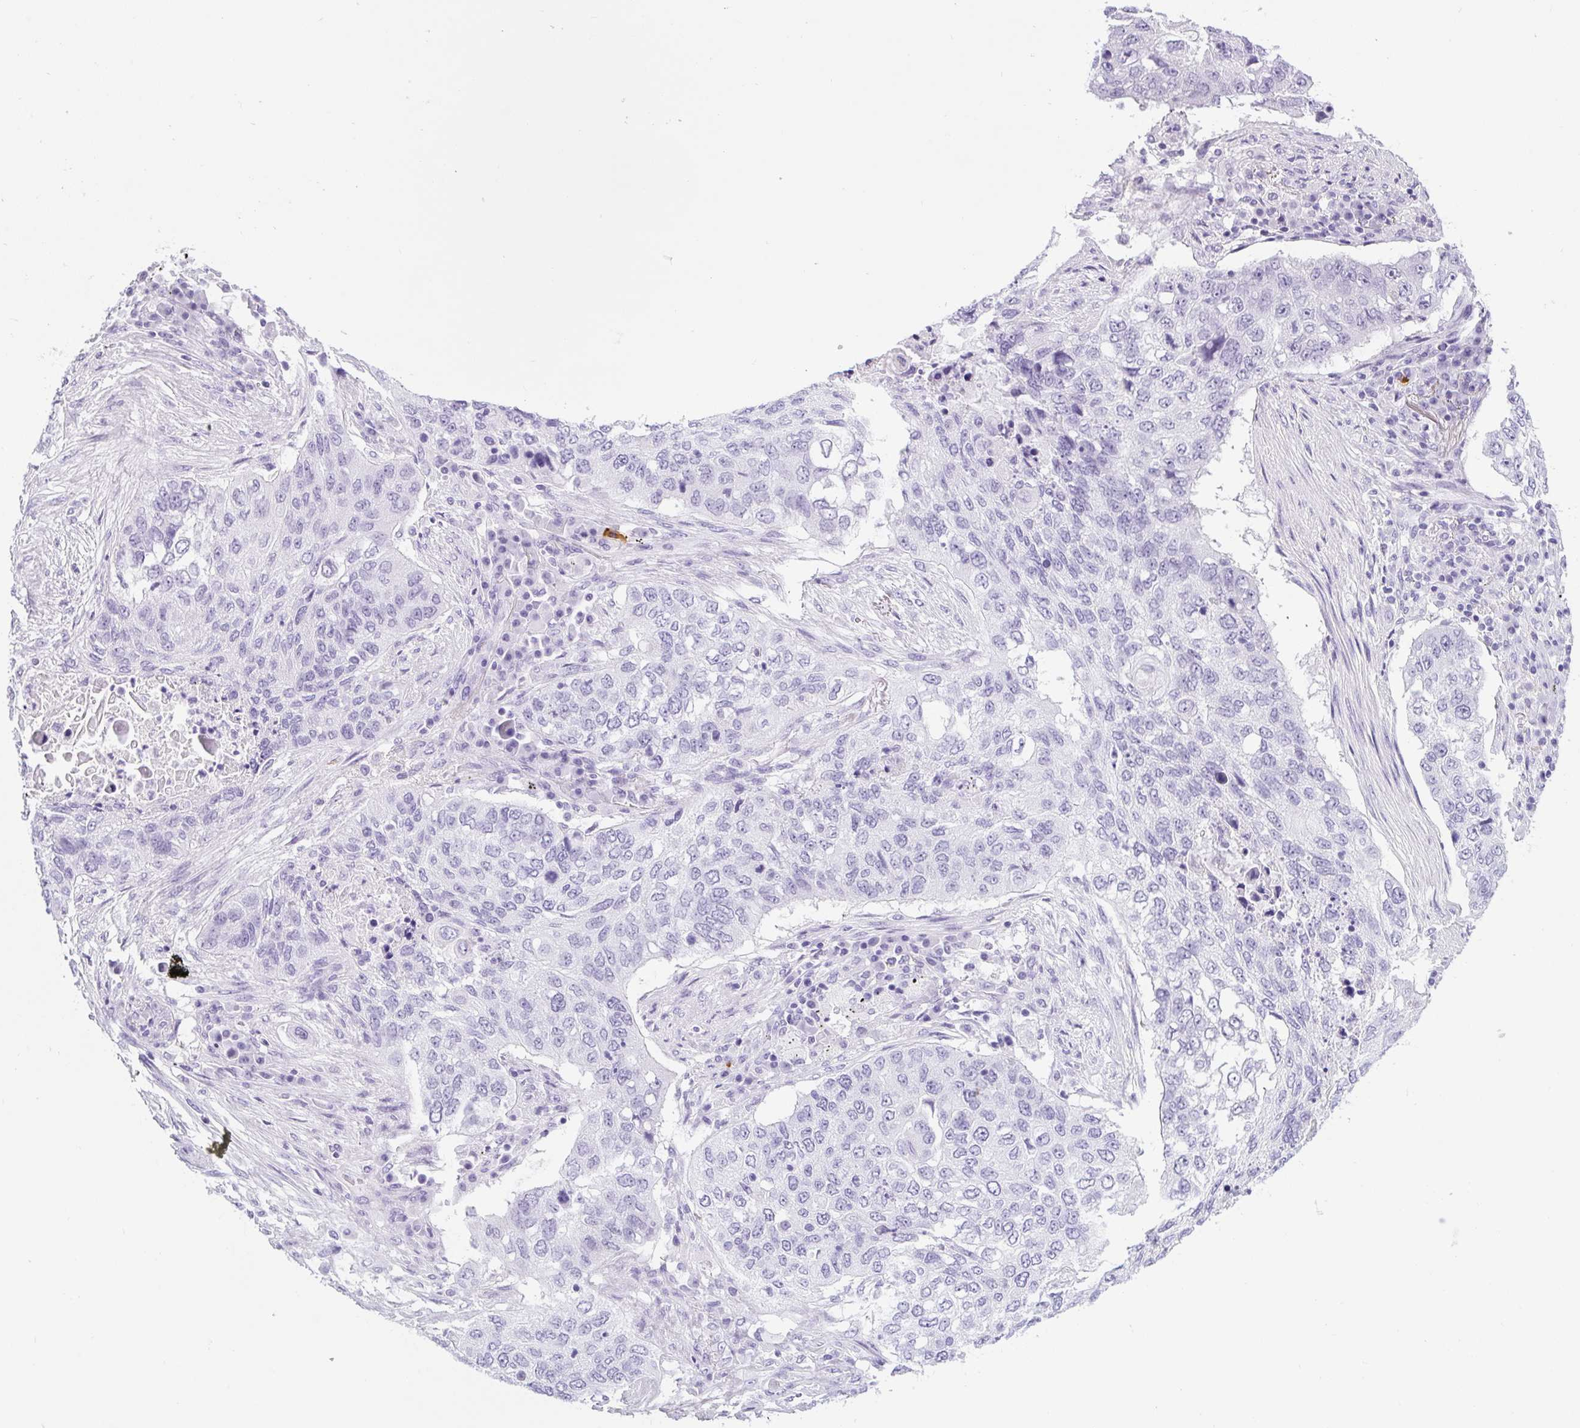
{"staining": {"intensity": "negative", "quantity": "none", "location": "none"}, "tissue": "lung cancer", "cell_type": "Tumor cells", "image_type": "cancer", "snomed": [{"axis": "morphology", "description": "Squamous cell carcinoma, NOS"}, {"axis": "topography", "description": "Lung"}], "caption": "An image of lung cancer (squamous cell carcinoma) stained for a protein exhibits no brown staining in tumor cells.", "gene": "ADAMTS19", "patient": {"sex": "female", "age": 63}}